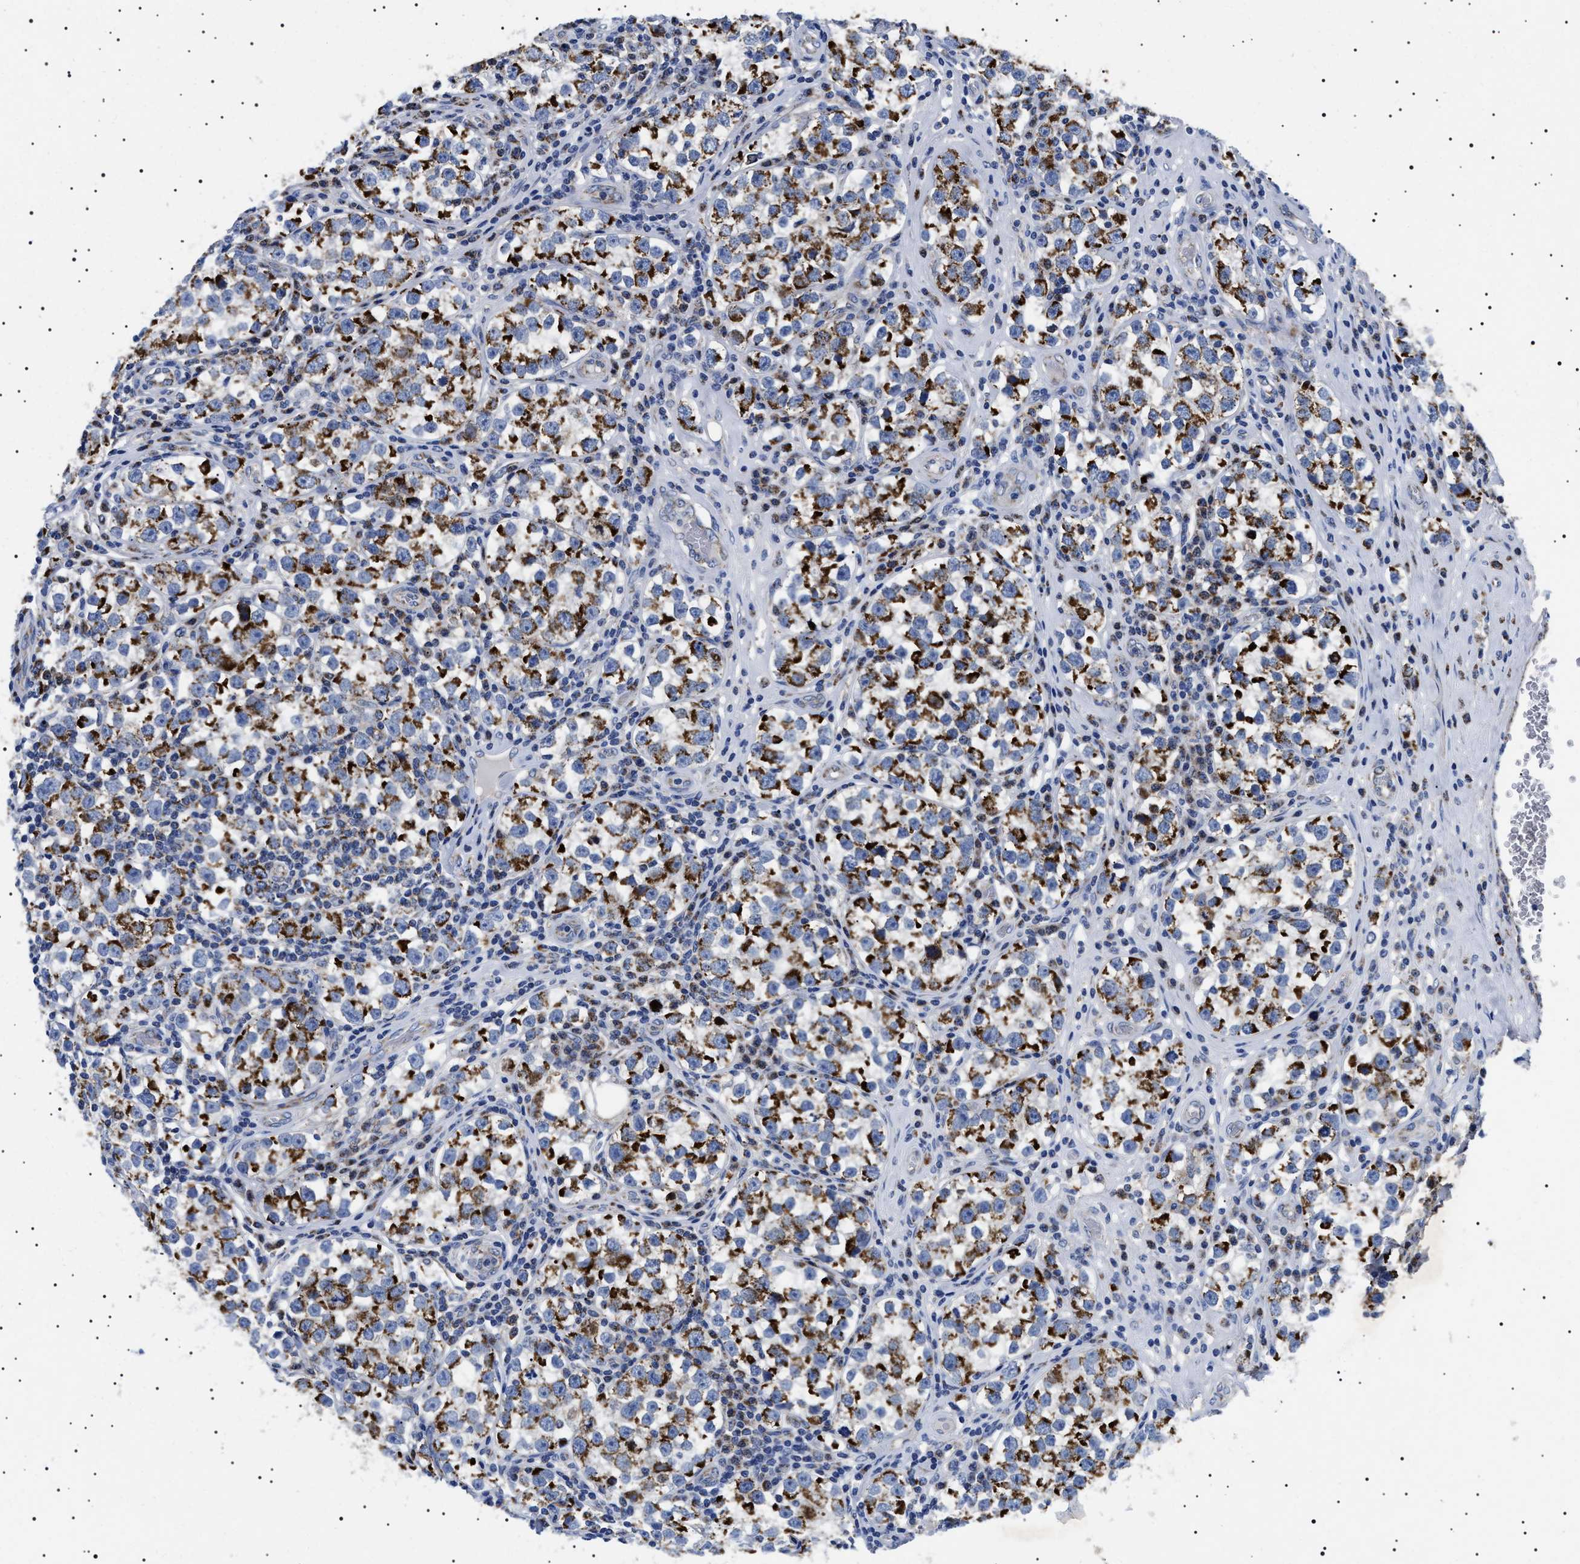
{"staining": {"intensity": "strong", "quantity": ">75%", "location": "cytoplasmic/membranous"}, "tissue": "testis cancer", "cell_type": "Tumor cells", "image_type": "cancer", "snomed": [{"axis": "morphology", "description": "Normal tissue, NOS"}, {"axis": "morphology", "description": "Seminoma, NOS"}, {"axis": "topography", "description": "Testis"}], "caption": "Seminoma (testis) stained with IHC shows strong cytoplasmic/membranous positivity in approximately >75% of tumor cells.", "gene": "CHRDL2", "patient": {"sex": "male", "age": 43}}